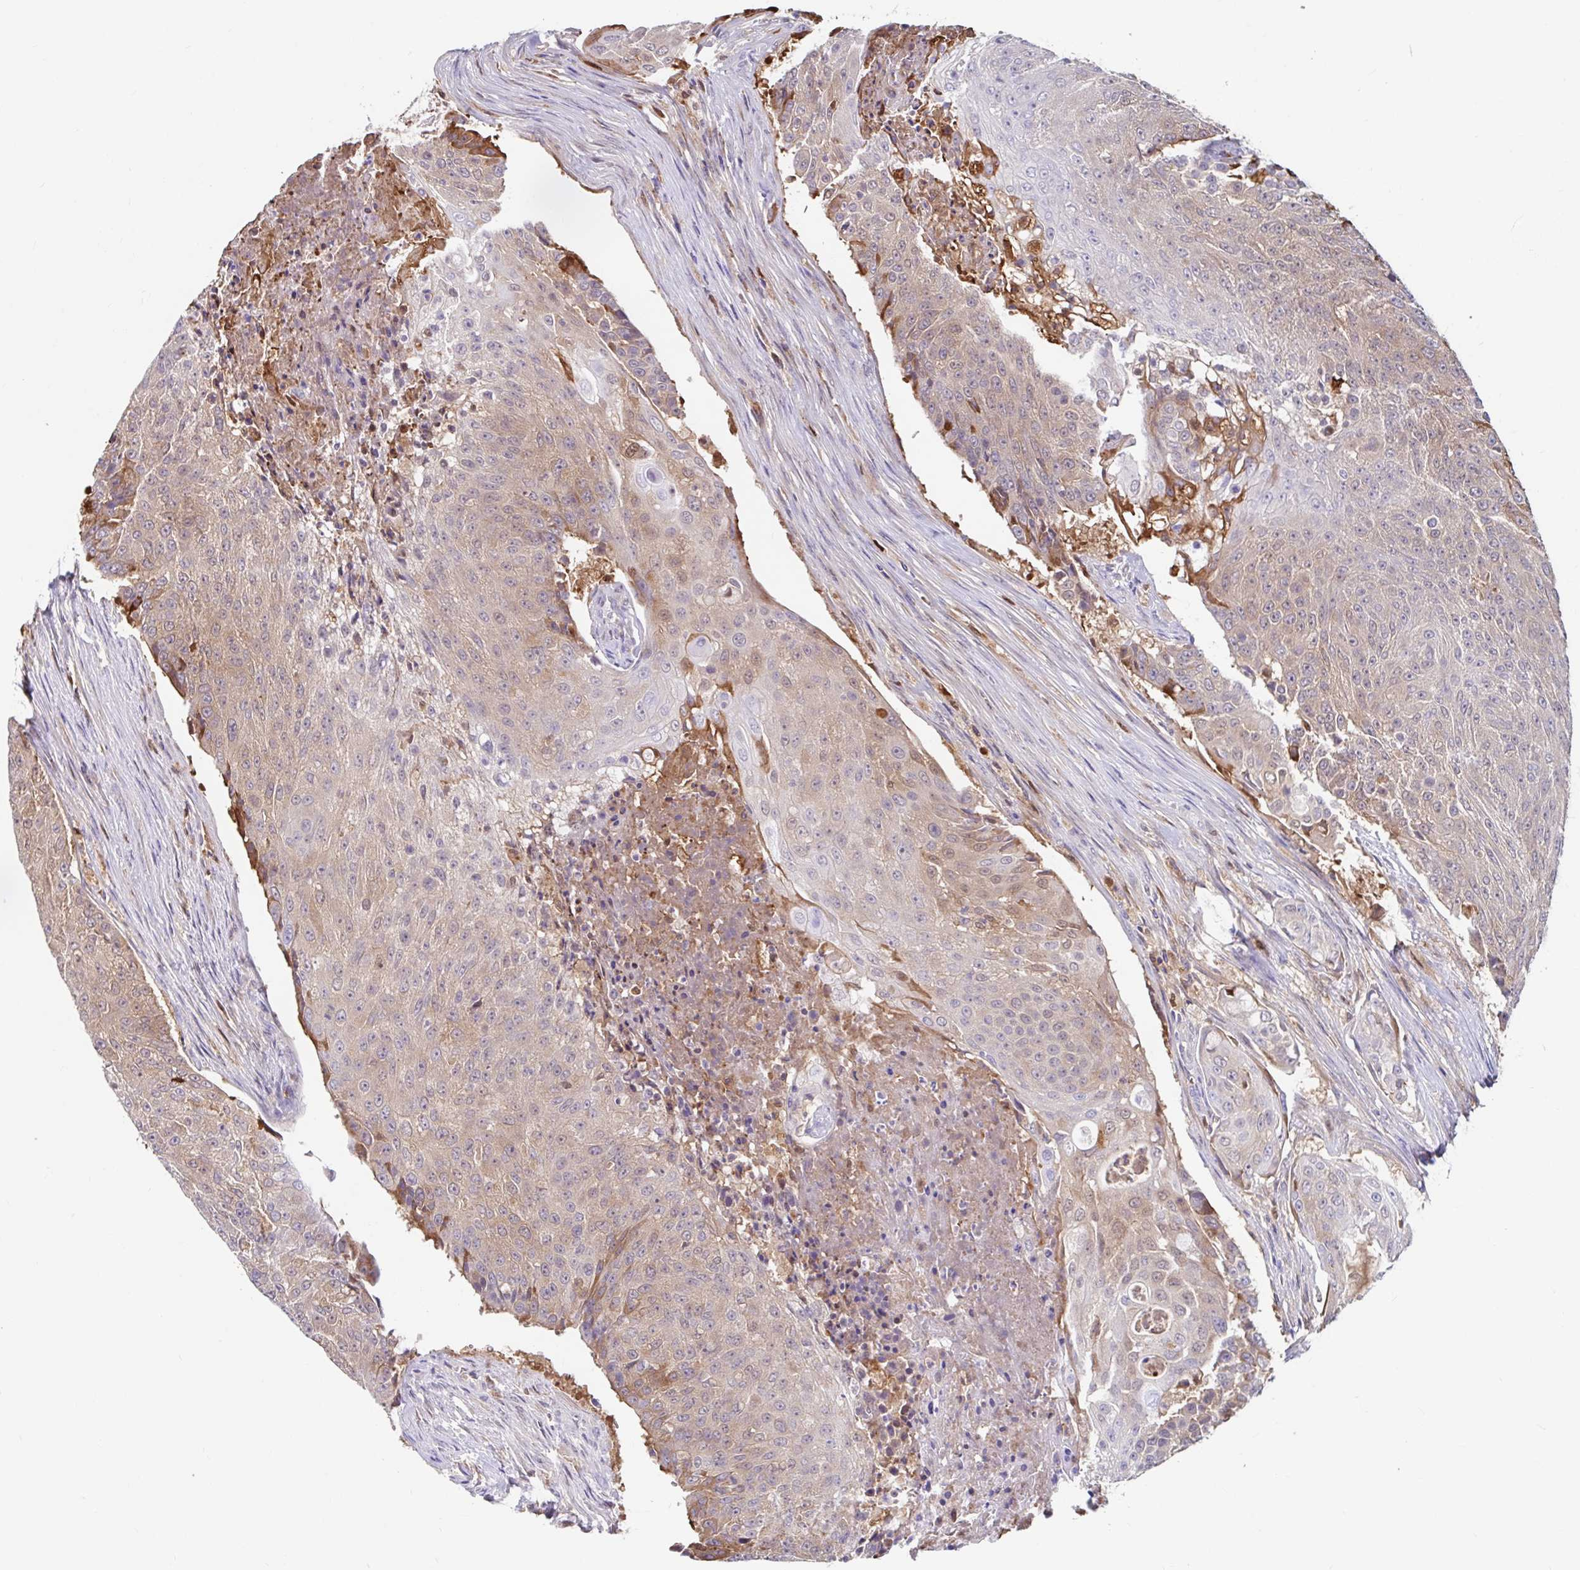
{"staining": {"intensity": "weak", "quantity": ">75%", "location": "cytoplasmic/membranous"}, "tissue": "urothelial cancer", "cell_type": "Tumor cells", "image_type": "cancer", "snomed": [{"axis": "morphology", "description": "Urothelial carcinoma, High grade"}, {"axis": "topography", "description": "Urinary bladder"}], "caption": "Protein staining of urothelial carcinoma (high-grade) tissue reveals weak cytoplasmic/membranous expression in approximately >75% of tumor cells.", "gene": "BLVRA", "patient": {"sex": "female", "age": 63}}